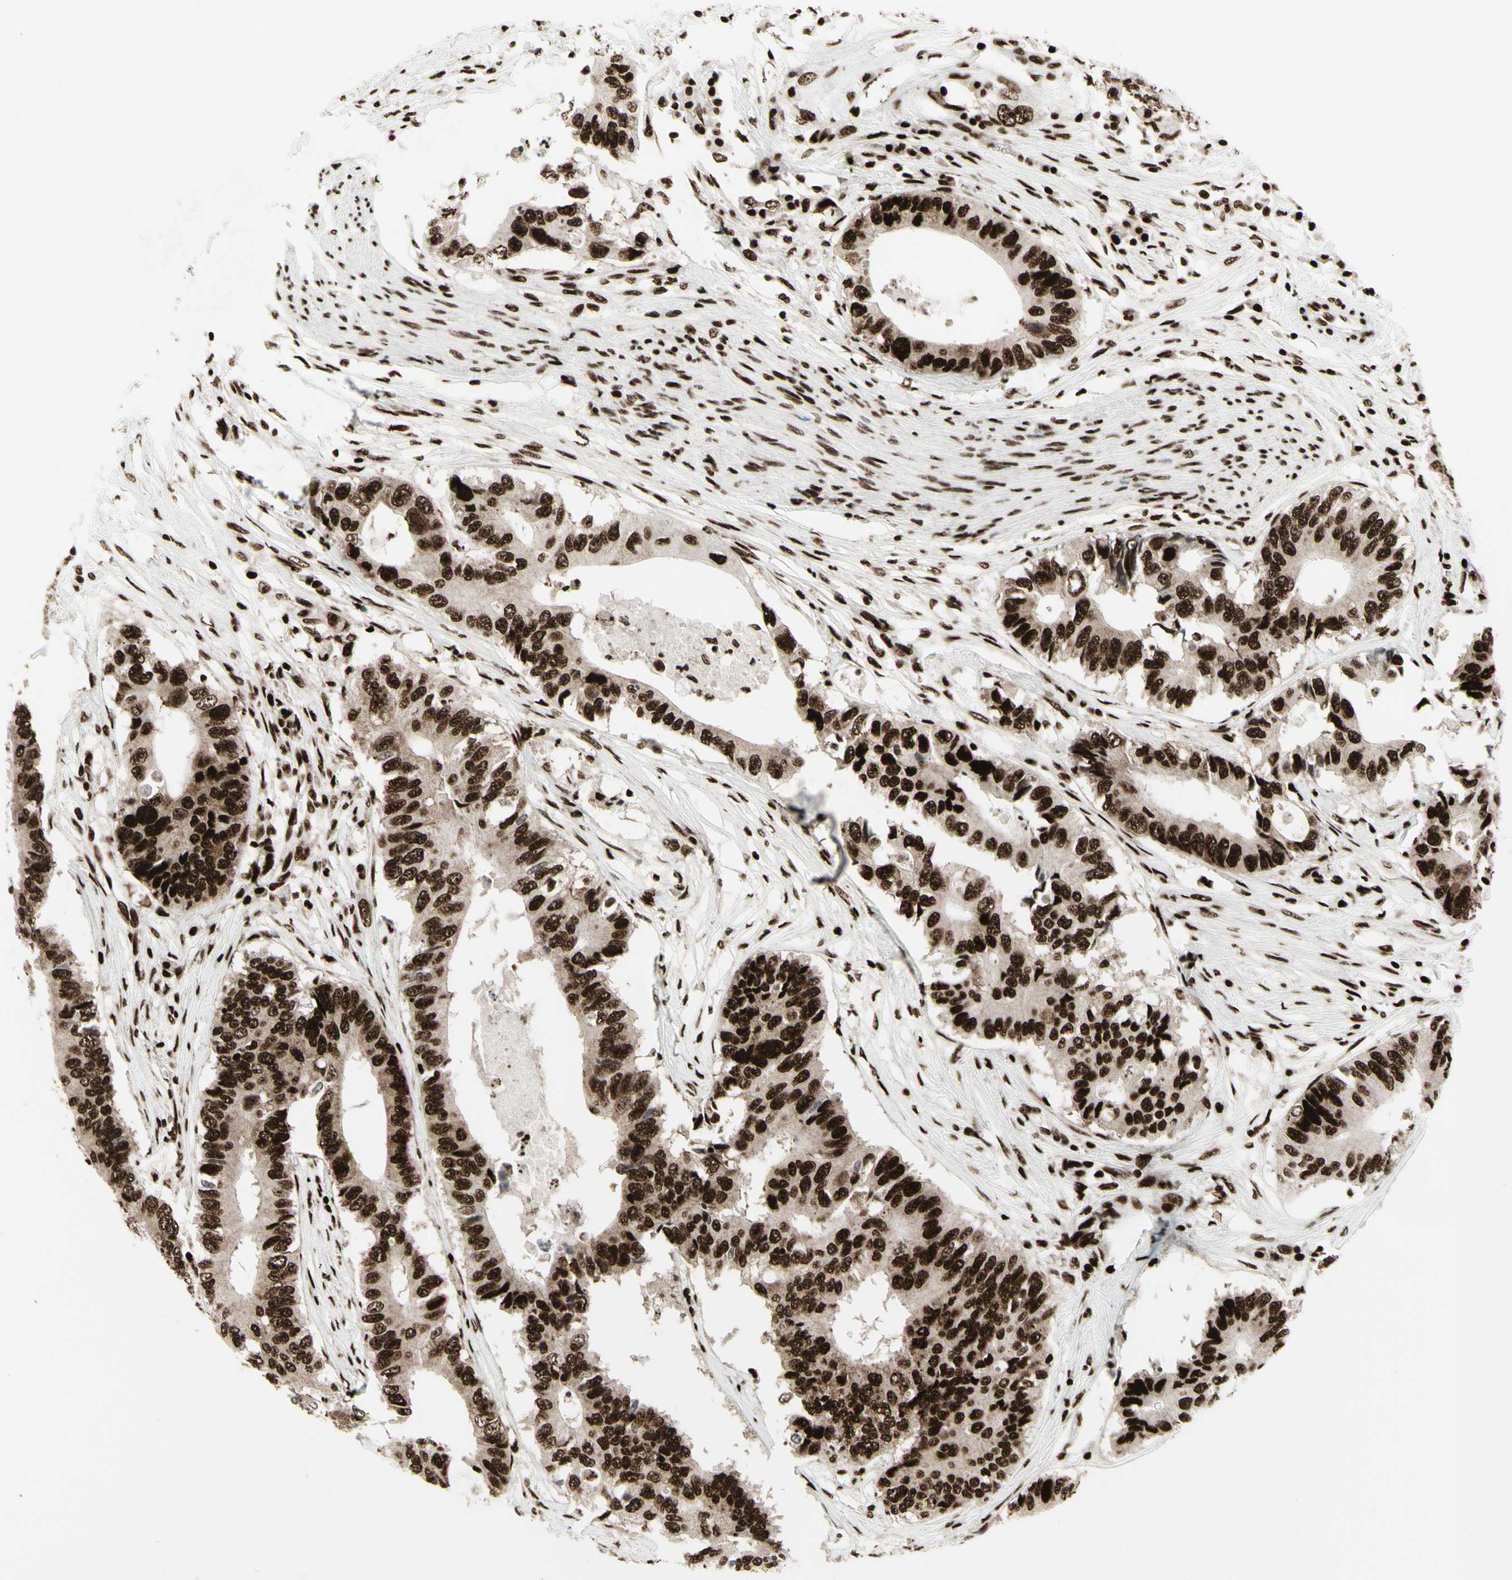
{"staining": {"intensity": "strong", "quantity": ">75%", "location": "nuclear"}, "tissue": "colorectal cancer", "cell_type": "Tumor cells", "image_type": "cancer", "snomed": [{"axis": "morphology", "description": "Adenocarcinoma, NOS"}, {"axis": "topography", "description": "Colon"}], "caption": "Immunohistochemical staining of colorectal adenocarcinoma displays high levels of strong nuclear protein expression in about >75% of tumor cells.", "gene": "U2AF2", "patient": {"sex": "male", "age": 71}}